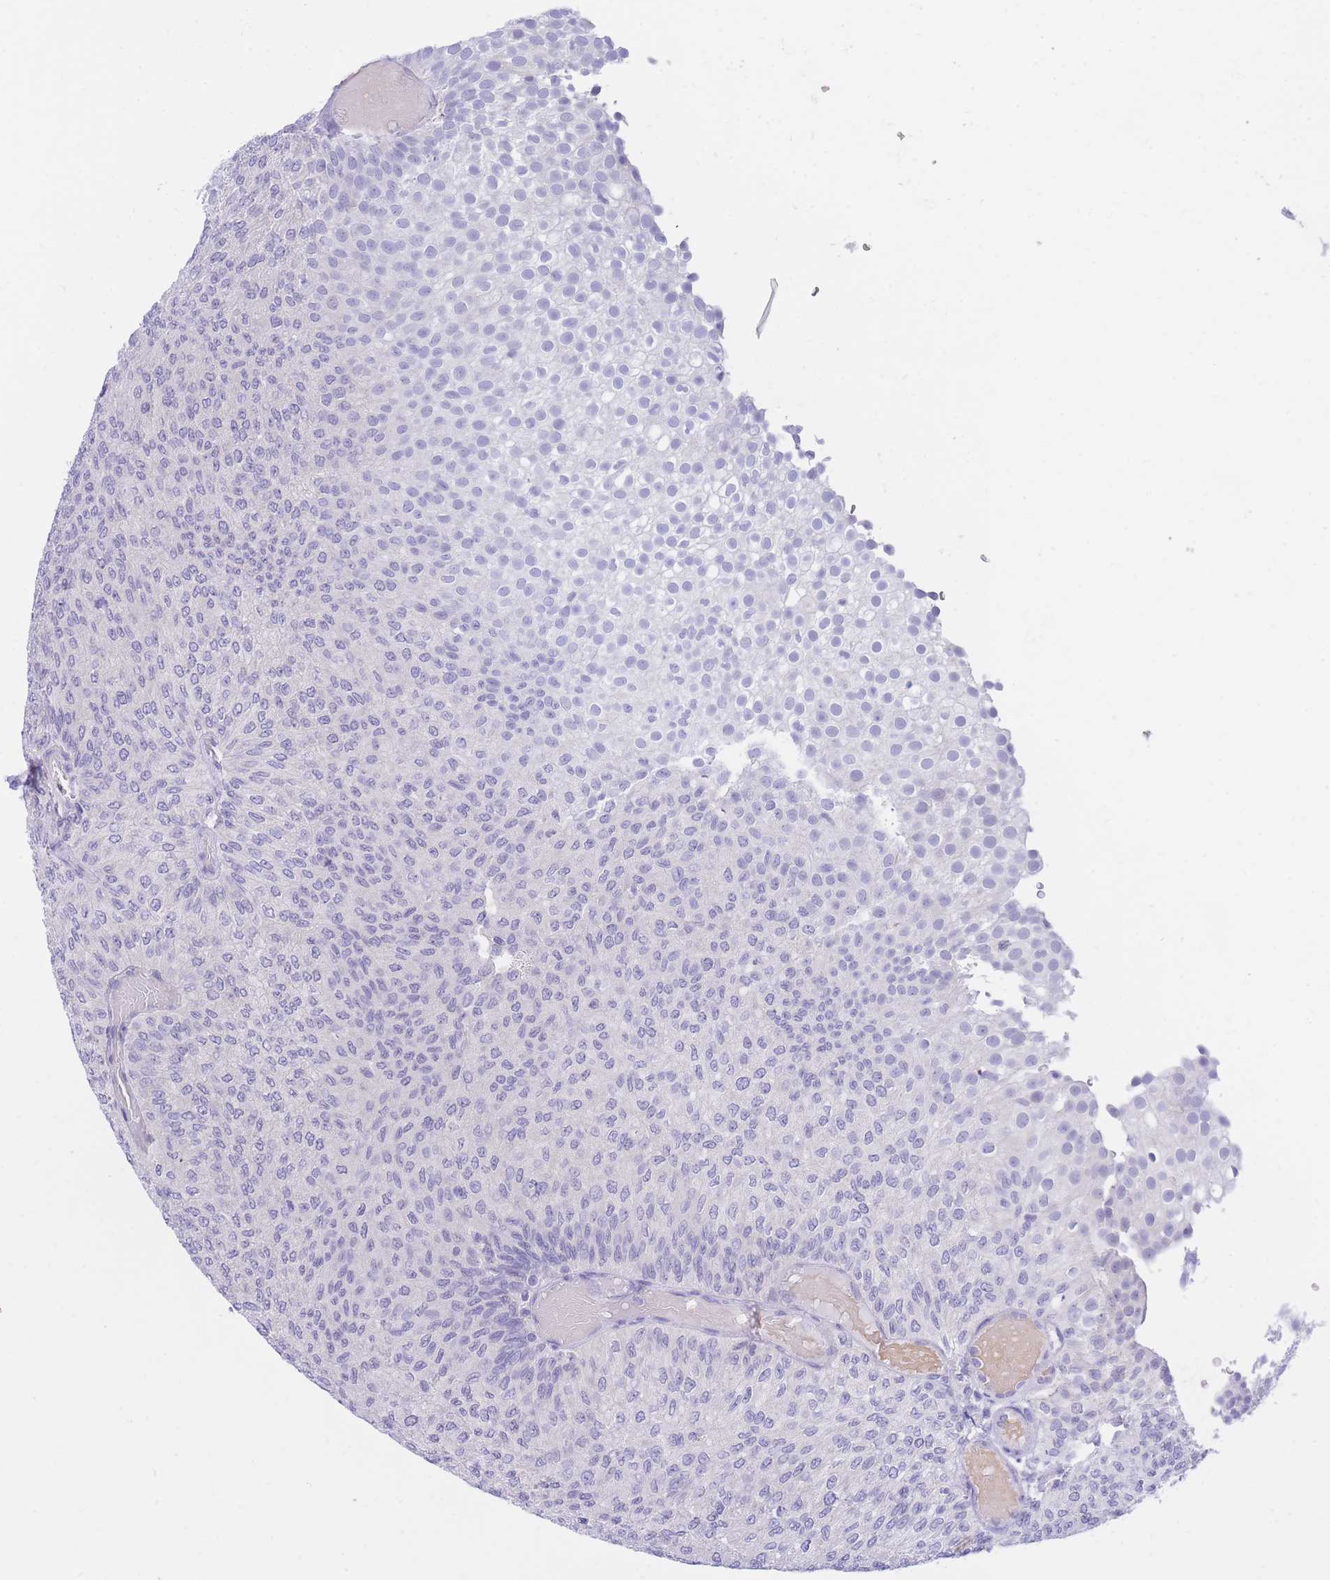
{"staining": {"intensity": "negative", "quantity": "none", "location": "none"}, "tissue": "urothelial cancer", "cell_type": "Tumor cells", "image_type": "cancer", "snomed": [{"axis": "morphology", "description": "Urothelial carcinoma, Low grade"}, {"axis": "topography", "description": "Urinary bladder"}], "caption": "Tumor cells show no significant expression in urothelial cancer.", "gene": "SSUH2", "patient": {"sex": "male", "age": 78}}